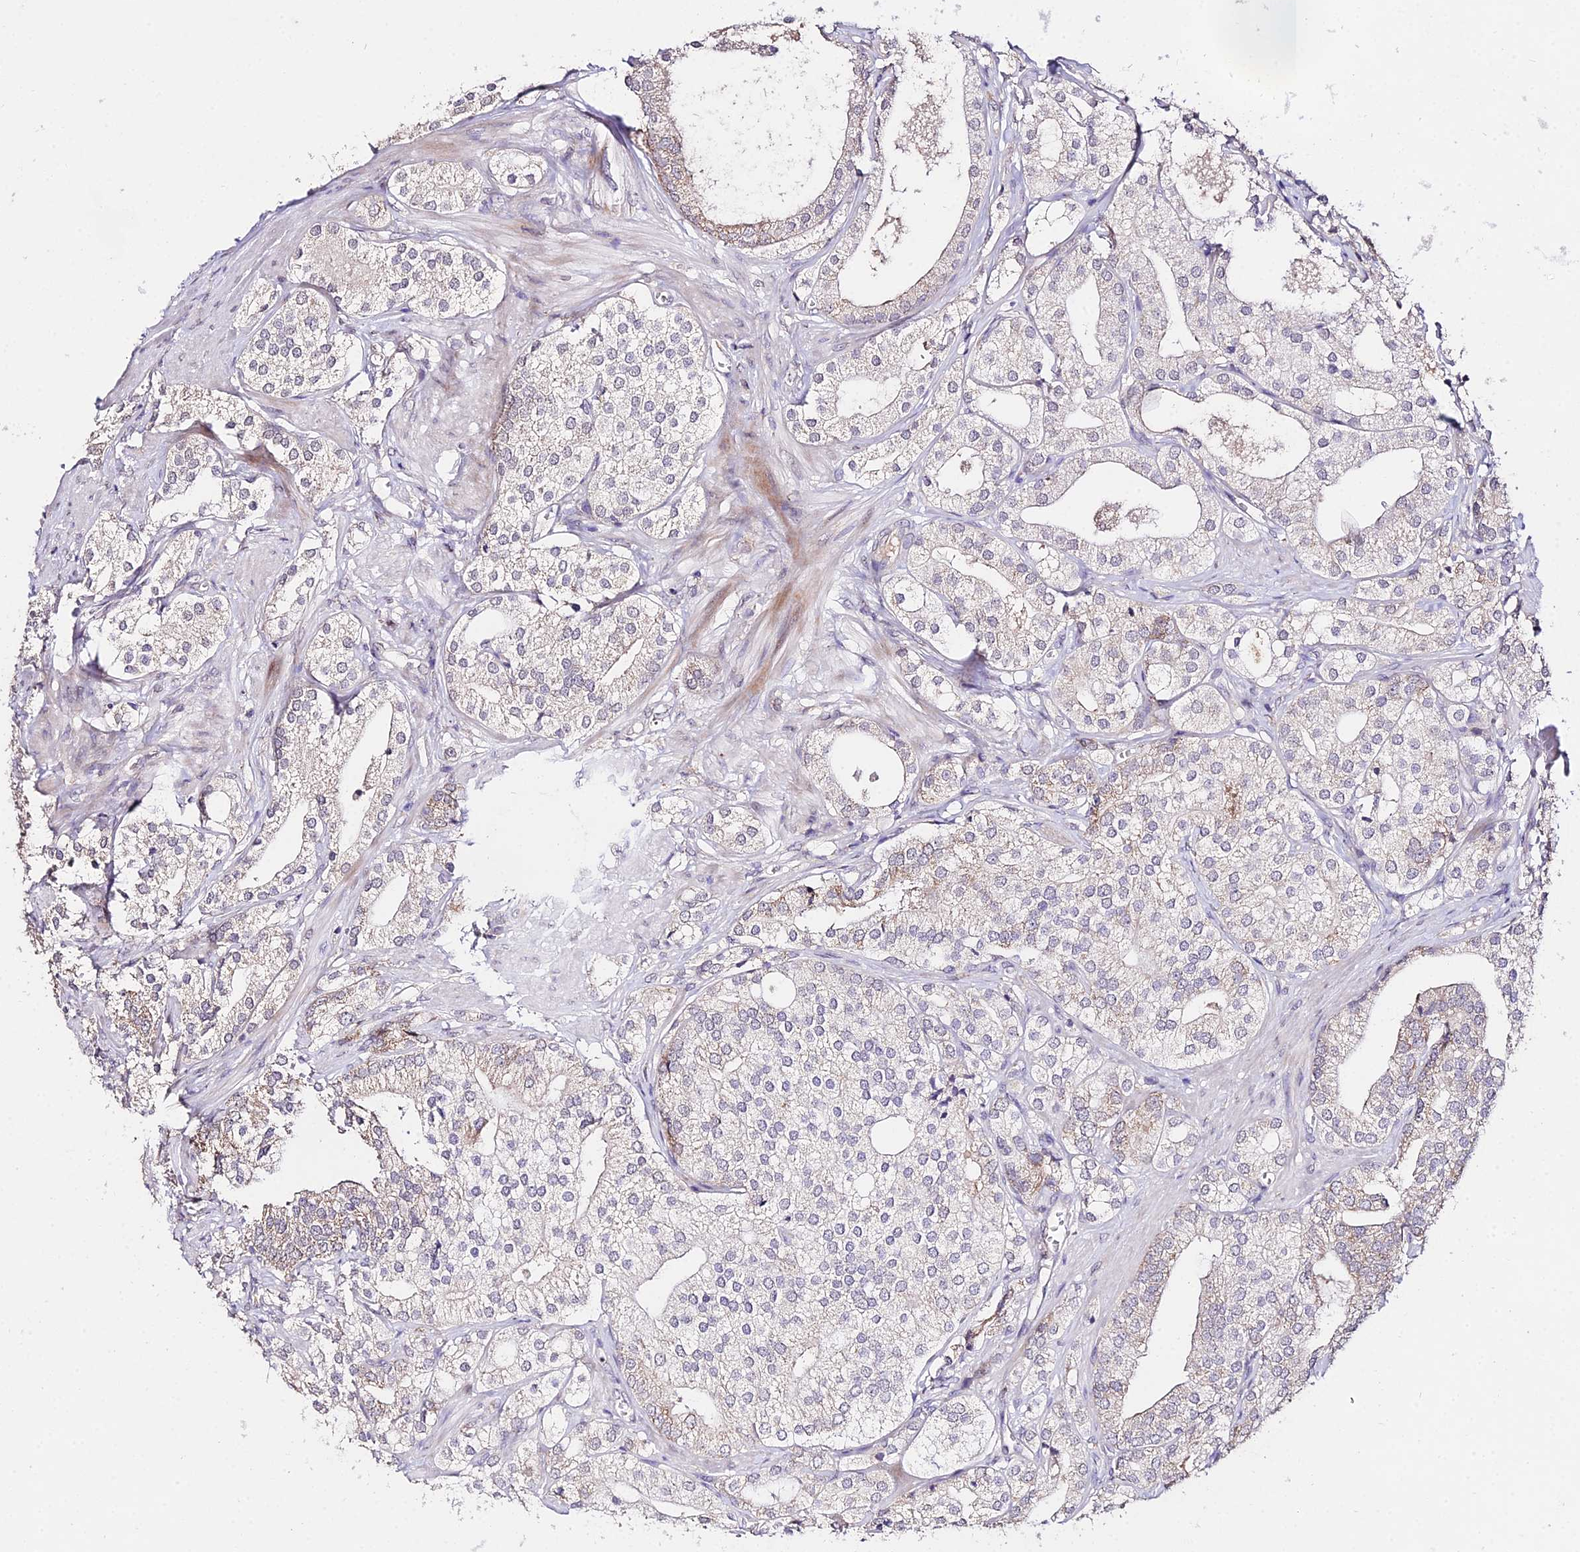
{"staining": {"intensity": "moderate", "quantity": "<25%", "location": "cytoplasmic/membranous"}, "tissue": "prostate cancer", "cell_type": "Tumor cells", "image_type": "cancer", "snomed": [{"axis": "morphology", "description": "Adenocarcinoma, High grade"}, {"axis": "topography", "description": "Prostate"}], "caption": "Protein expression analysis of prostate cancer shows moderate cytoplasmic/membranous positivity in approximately <25% of tumor cells.", "gene": "WDR5B", "patient": {"sex": "male", "age": 50}}